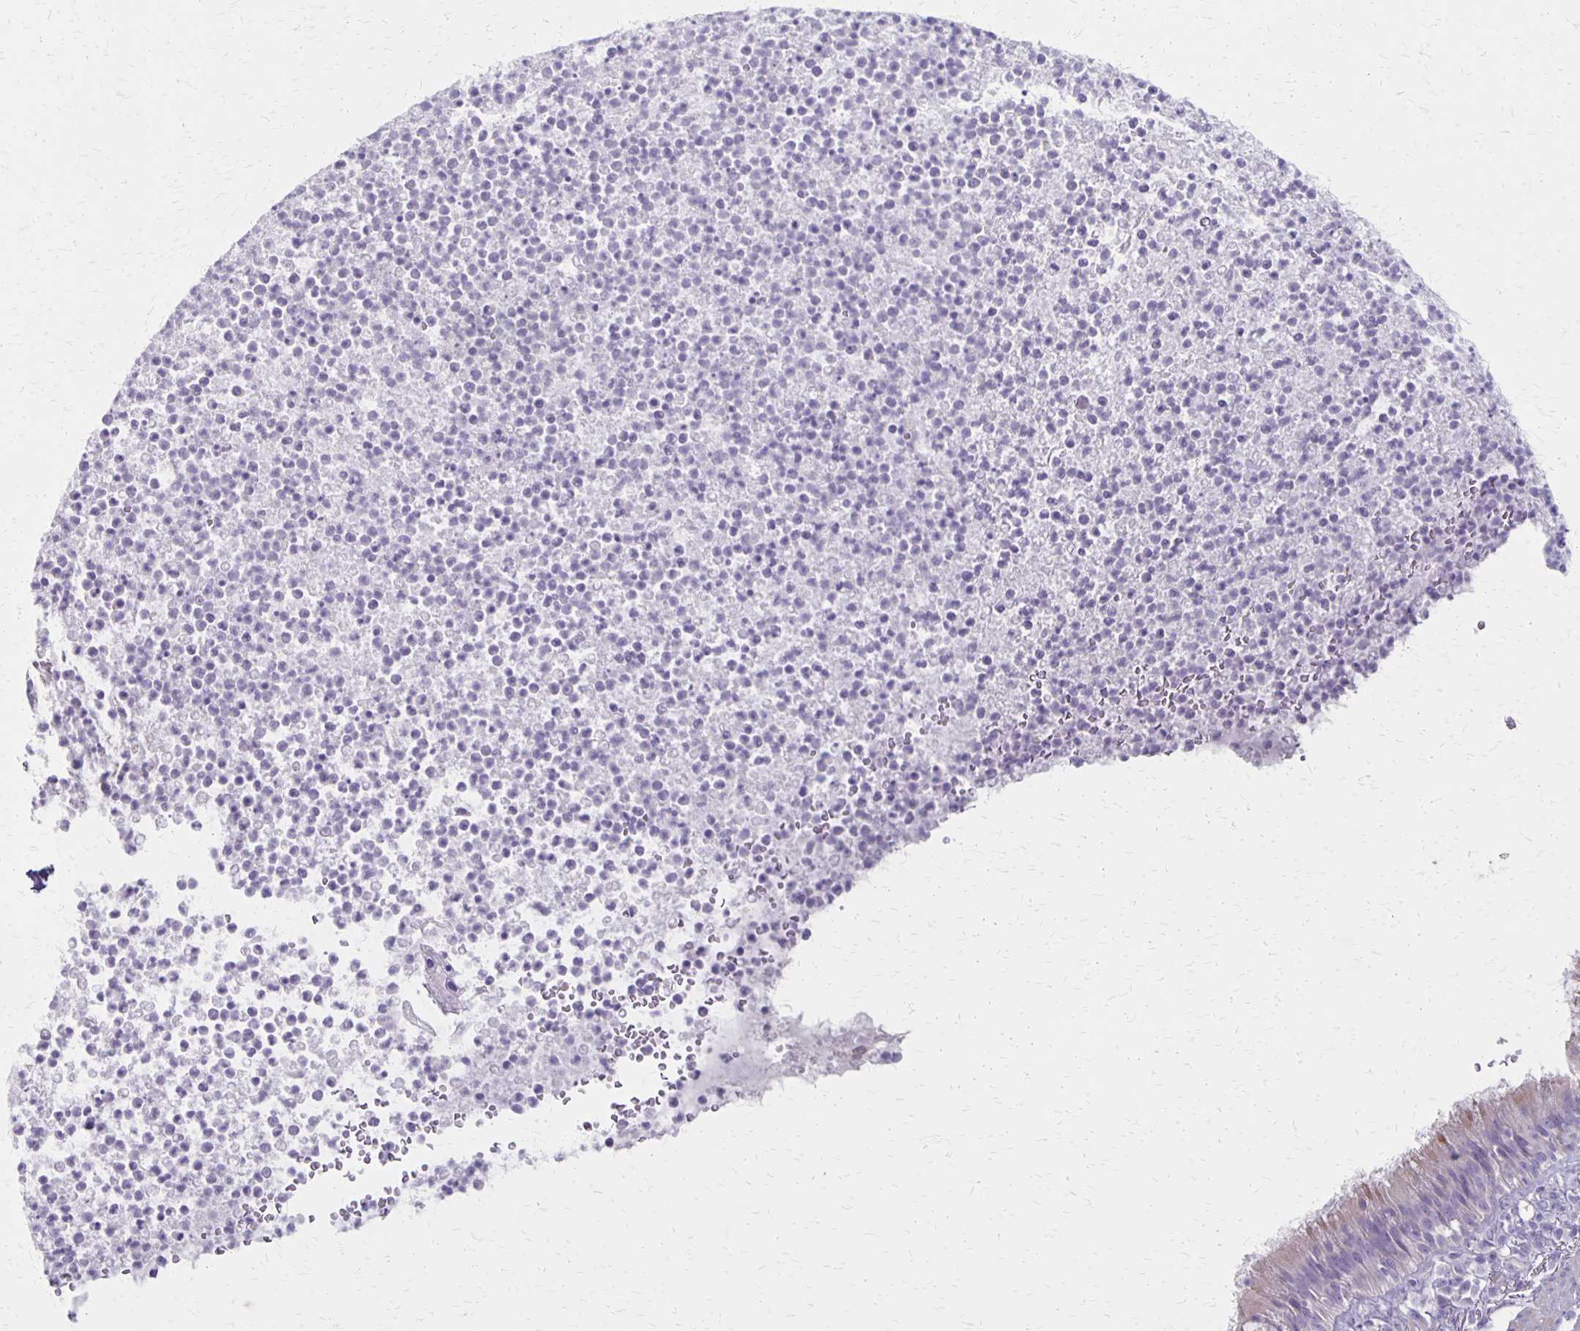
{"staining": {"intensity": "weak", "quantity": "<25%", "location": "cytoplasmic/membranous"}, "tissue": "bronchus", "cell_type": "Respiratory epithelial cells", "image_type": "normal", "snomed": [{"axis": "morphology", "description": "Normal tissue, NOS"}, {"axis": "topography", "description": "Cartilage tissue"}, {"axis": "topography", "description": "Bronchus"}], "caption": "DAB (3,3'-diaminobenzidine) immunohistochemical staining of unremarkable bronchus demonstrates no significant staining in respiratory epithelial cells. The staining was performed using DAB (3,3'-diaminobenzidine) to visualize the protein expression in brown, while the nuclei were stained in blue with hematoxylin (Magnification: 20x).", "gene": "HOMER1", "patient": {"sex": "male", "age": 56}}